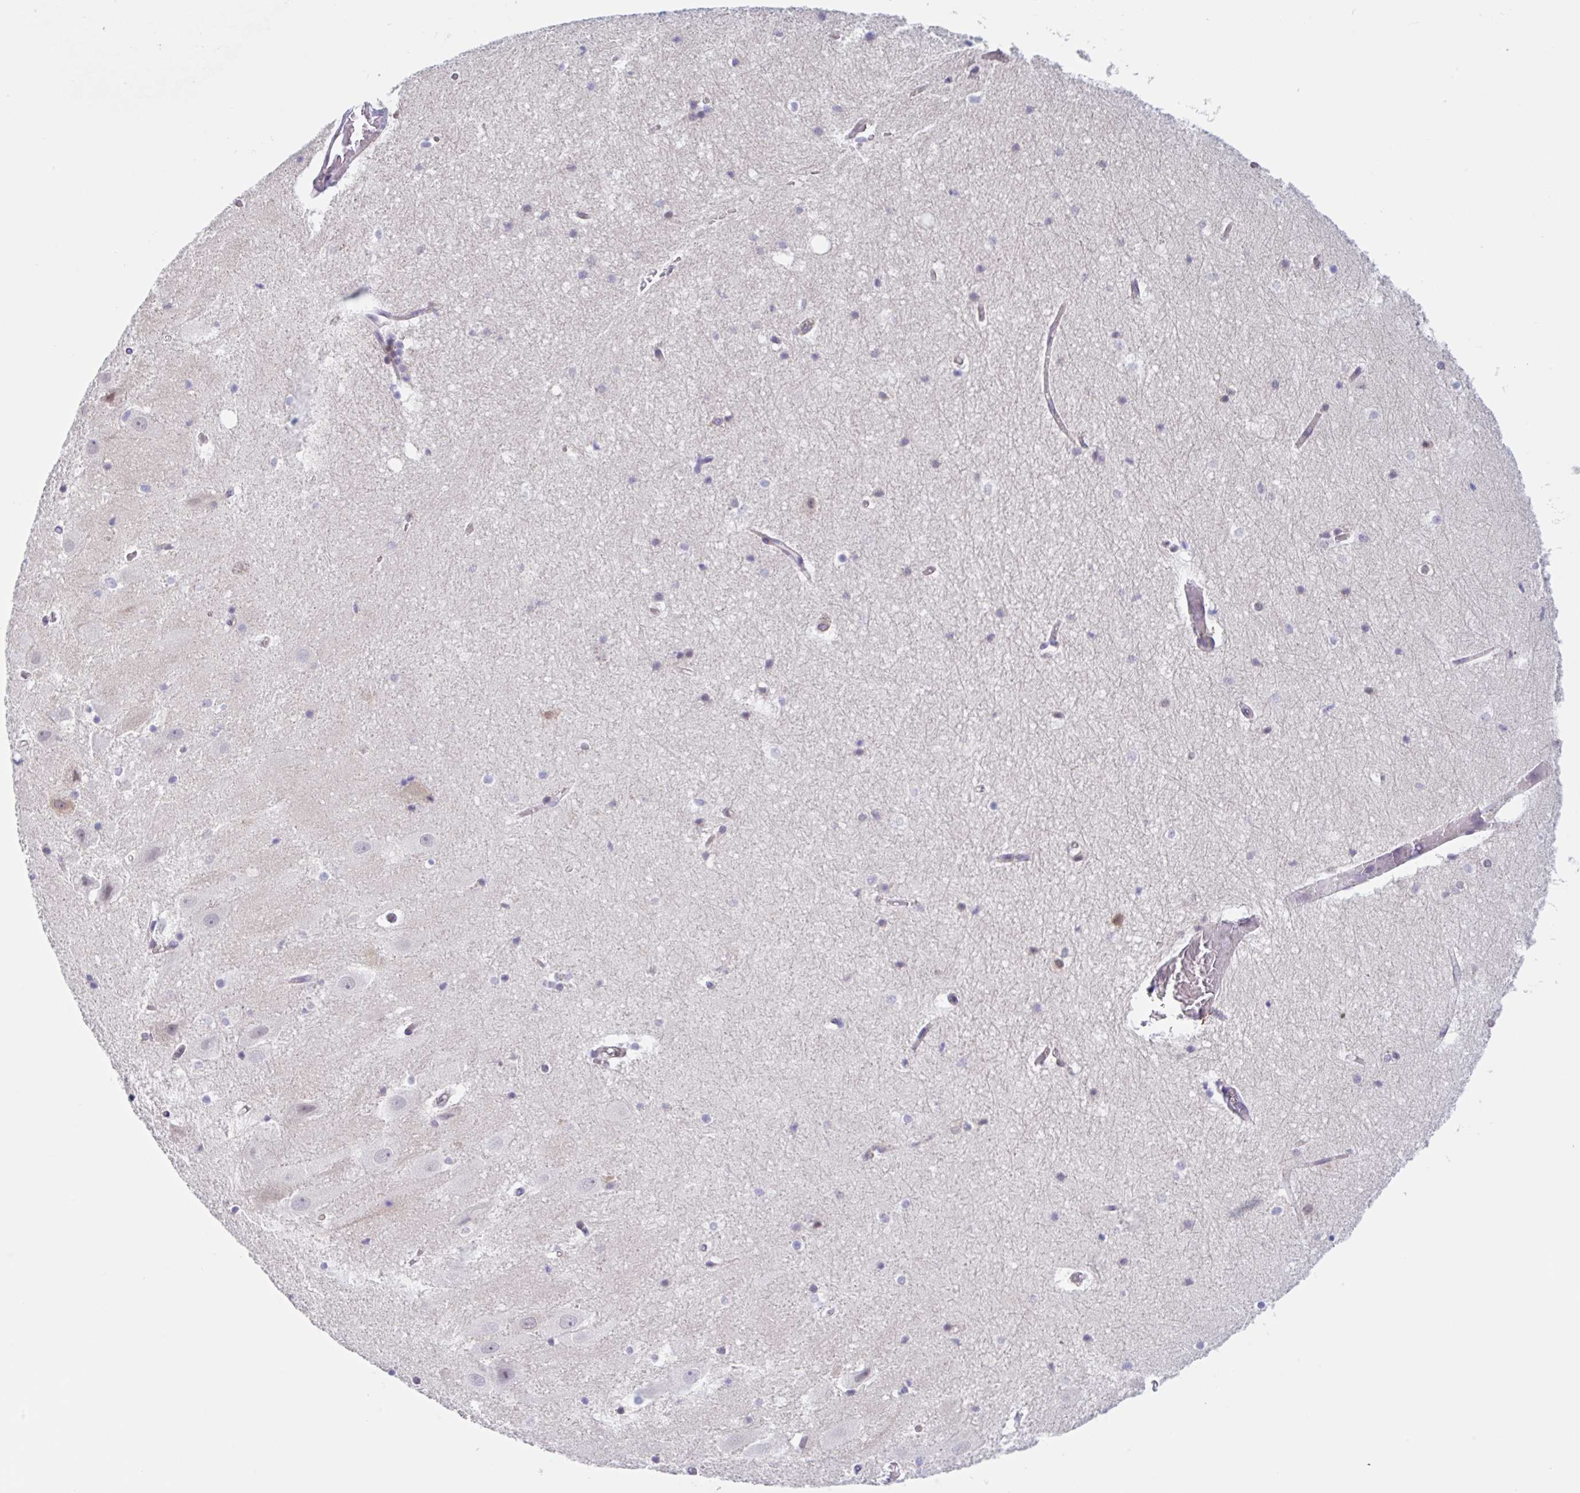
{"staining": {"intensity": "negative", "quantity": "none", "location": "none"}, "tissue": "hippocampus", "cell_type": "Glial cells", "image_type": "normal", "snomed": [{"axis": "morphology", "description": "Normal tissue, NOS"}, {"axis": "topography", "description": "Hippocampus"}], "caption": "DAB immunohistochemical staining of unremarkable human hippocampus displays no significant staining in glial cells. The staining was performed using DAB (3,3'-diaminobenzidine) to visualize the protein expression in brown, while the nuclei were stained in blue with hematoxylin (Magnification: 20x).", "gene": "TBPL2", "patient": {"sex": "female", "age": 52}}